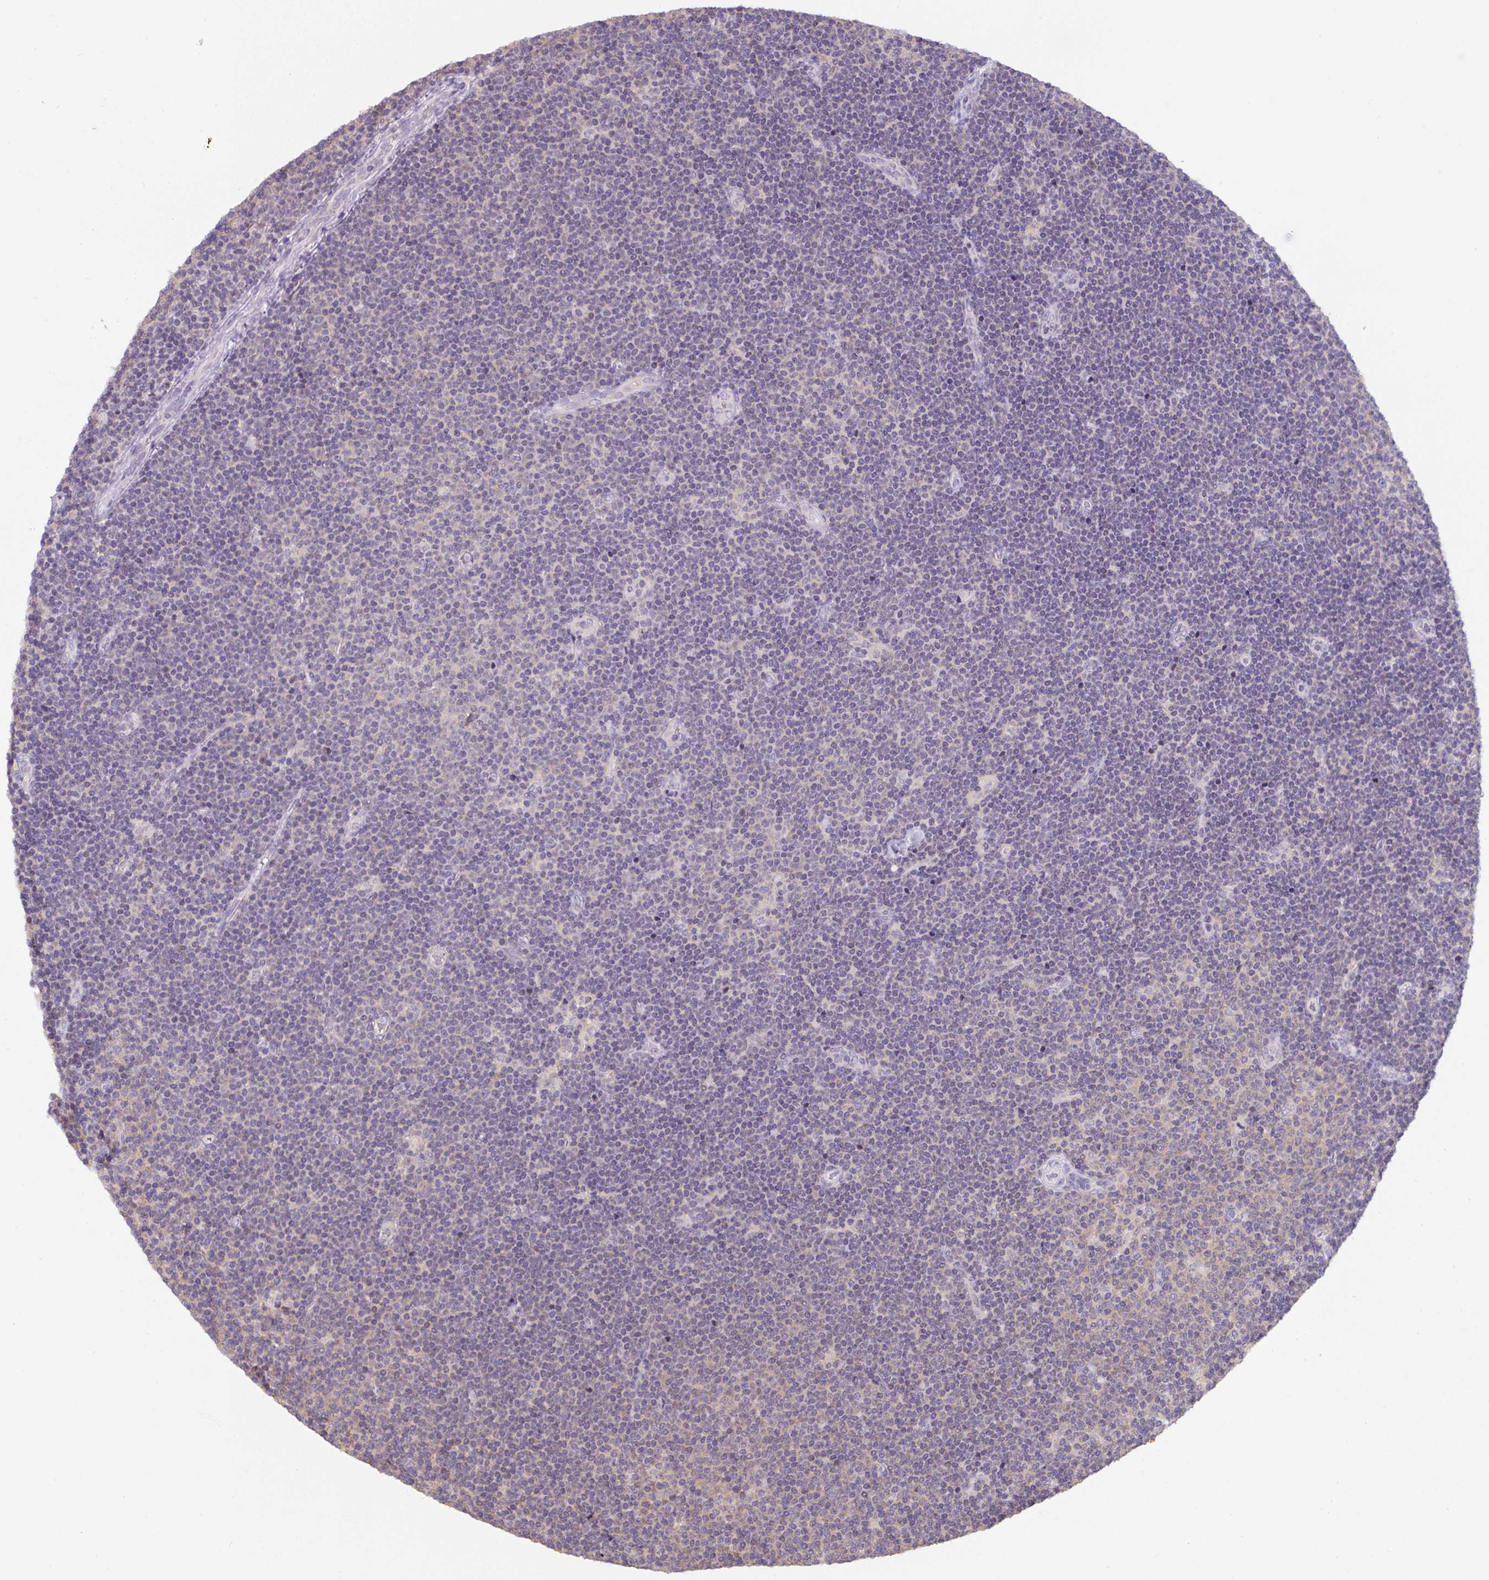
{"staining": {"intensity": "negative", "quantity": "none", "location": "none"}, "tissue": "lymphoma", "cell_type": "Tumor cells", "image_type": "cancer", "snomed": [{"axis": "morphology", "description": "Malignant lymphoma, non-Hodgkin's type, Low grade"}, {"axis": "topography", "description": "Lymph node"}], "caption": "A histopathology image of human malignant lymphoma, non-Hodgkin's type (low-grade) is negative for staining in tumor cells. The staining was performed using DAB to visualize the protein expression in brown, while the nuclei were stained in blue with hematoxylin (Magnification: 20x).", "gene": "ST13", "patient": {"sex": "male", "age": 48}}